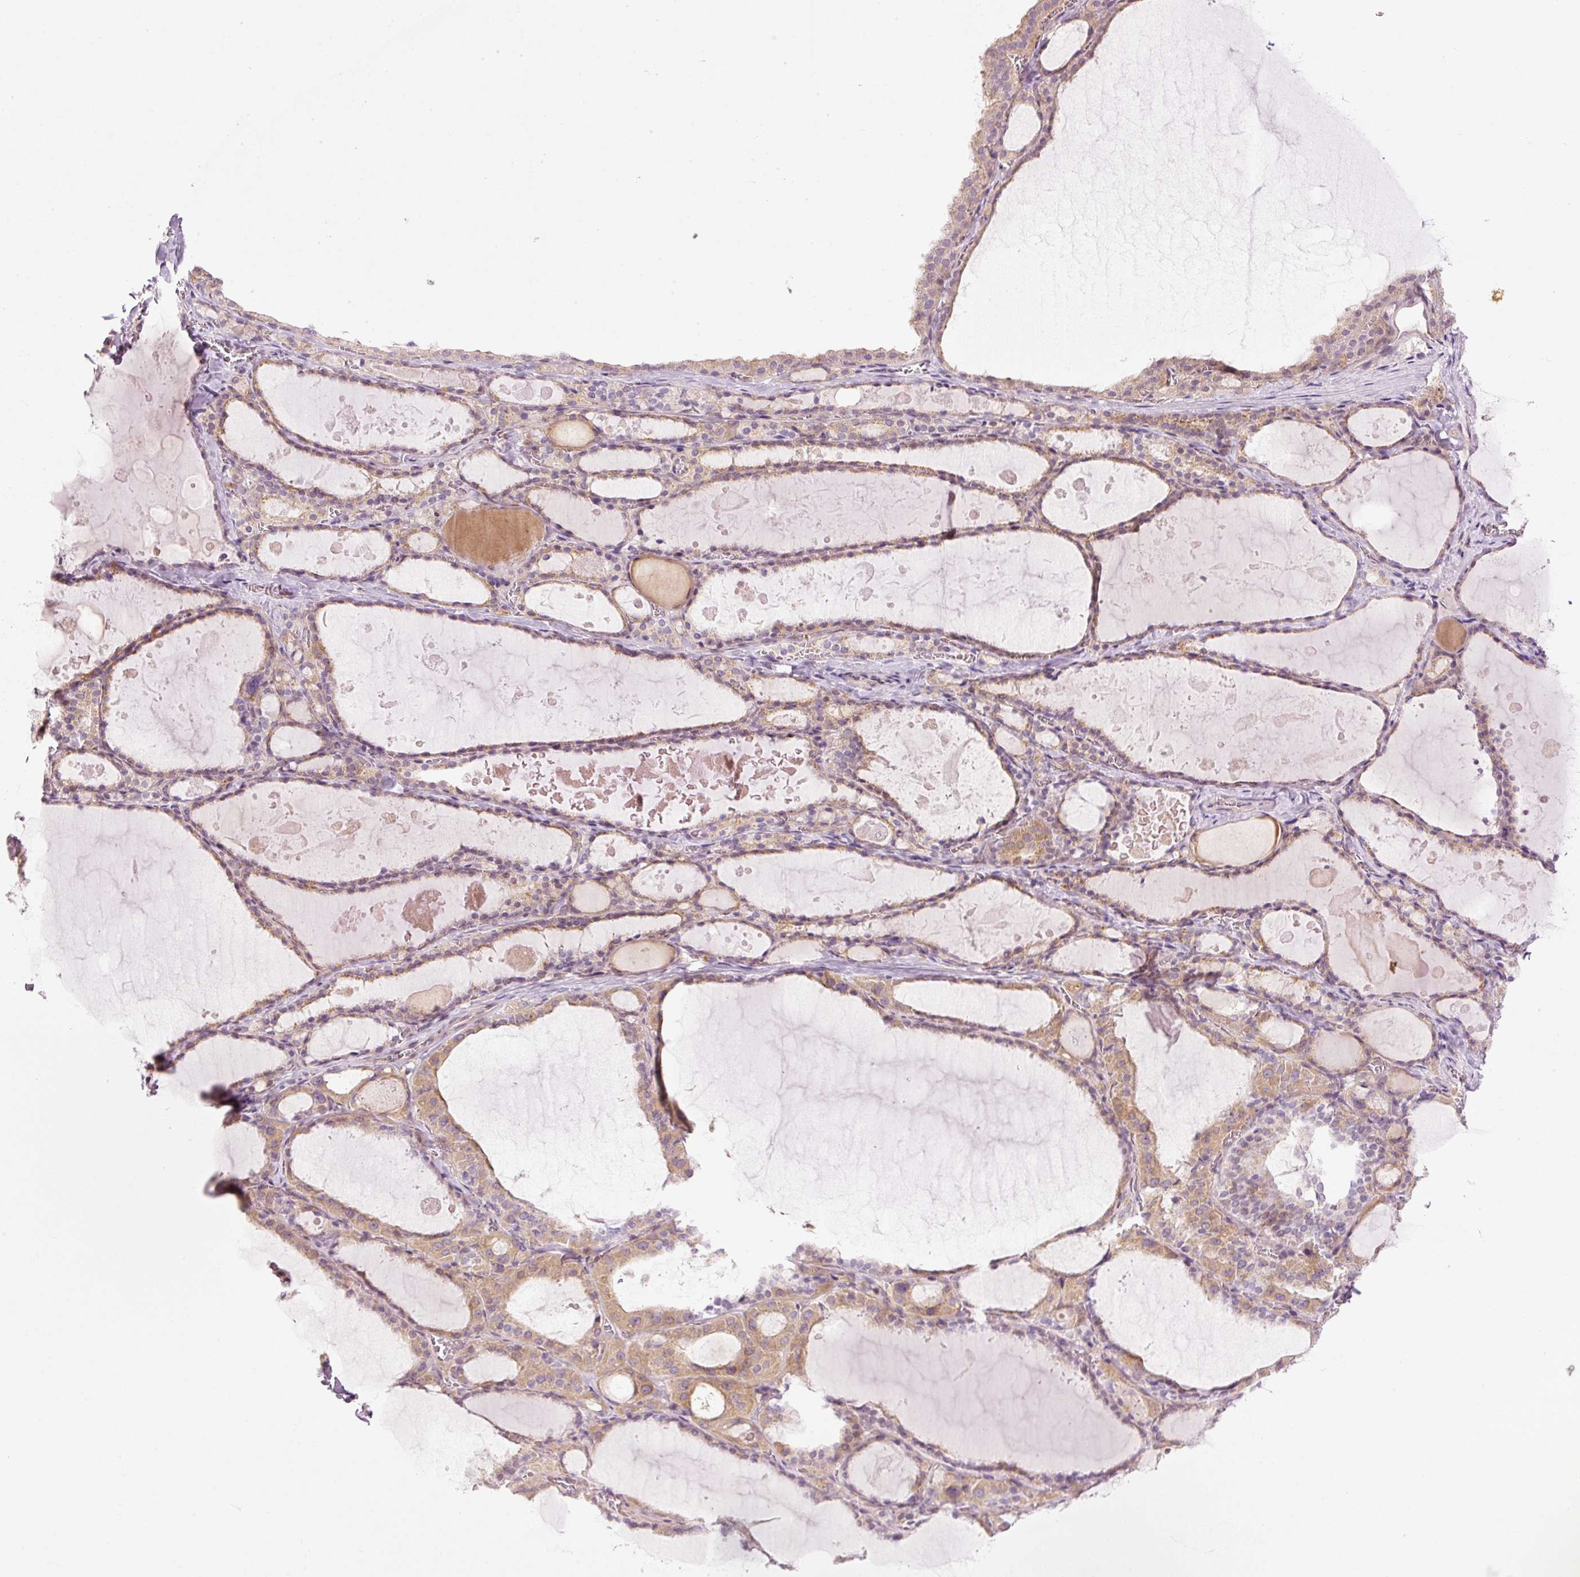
{"staining": {"intensity": "moderate", "quantity": ">75%", "location": "cytoplasmic/membranous"}, "tissue": "thyroid gland", "cell_type": "Glandular cells", "image_type": "normal", "snomed": [{"axis": "morphology", "description": "Normal tissue, NOS"}, {"axis": "topography", "description": "Thyroid gland"}], "caption": "Protein staining by immunohistochemistry (IHC) exhibits moderate cytoplasmic/membranous positivity in approximately >75% of glandular cells in benign thyroid gland.", "gene": "MZT2A", "patient": {"sex": "male", "age": 56}}